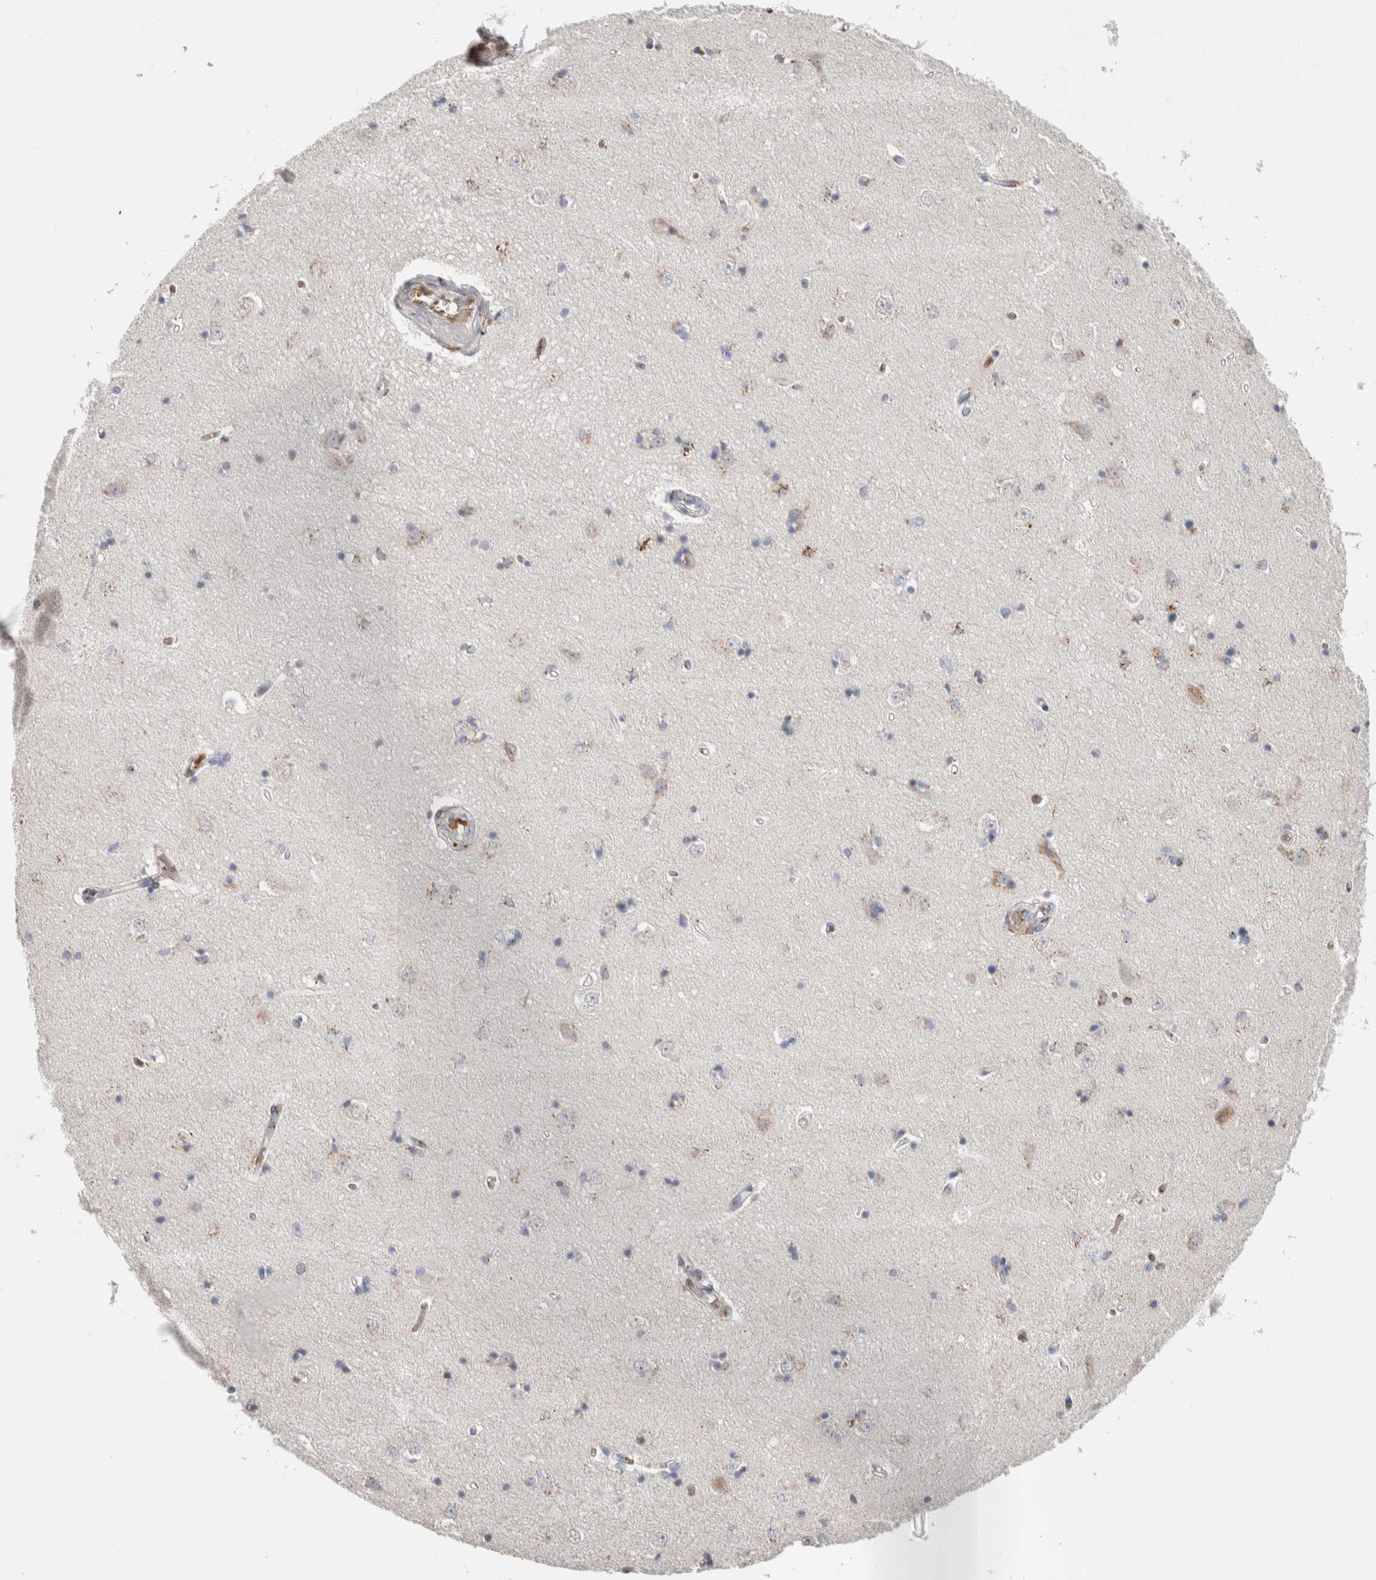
{"staining": {"intensity": "negative", "quantity": "none", "location": "none"}, "tissue": "hippocampus", "cell_type": "Glial cells", "image_type": "normal", "snomed": [{"axis": "morphology", "description": "Normal tissue, NOS"}, {"axis": "topography", "description": "Hippocampus"}], "caption": "Histopathology image shows no significant protein expression in glial cells of normal hippocampus. (DAB (3,3'-diaminobenzidine) IHC, high magnification).", "gene": "SLC38A10", "patient": {"sex": "male", "age": 45}}